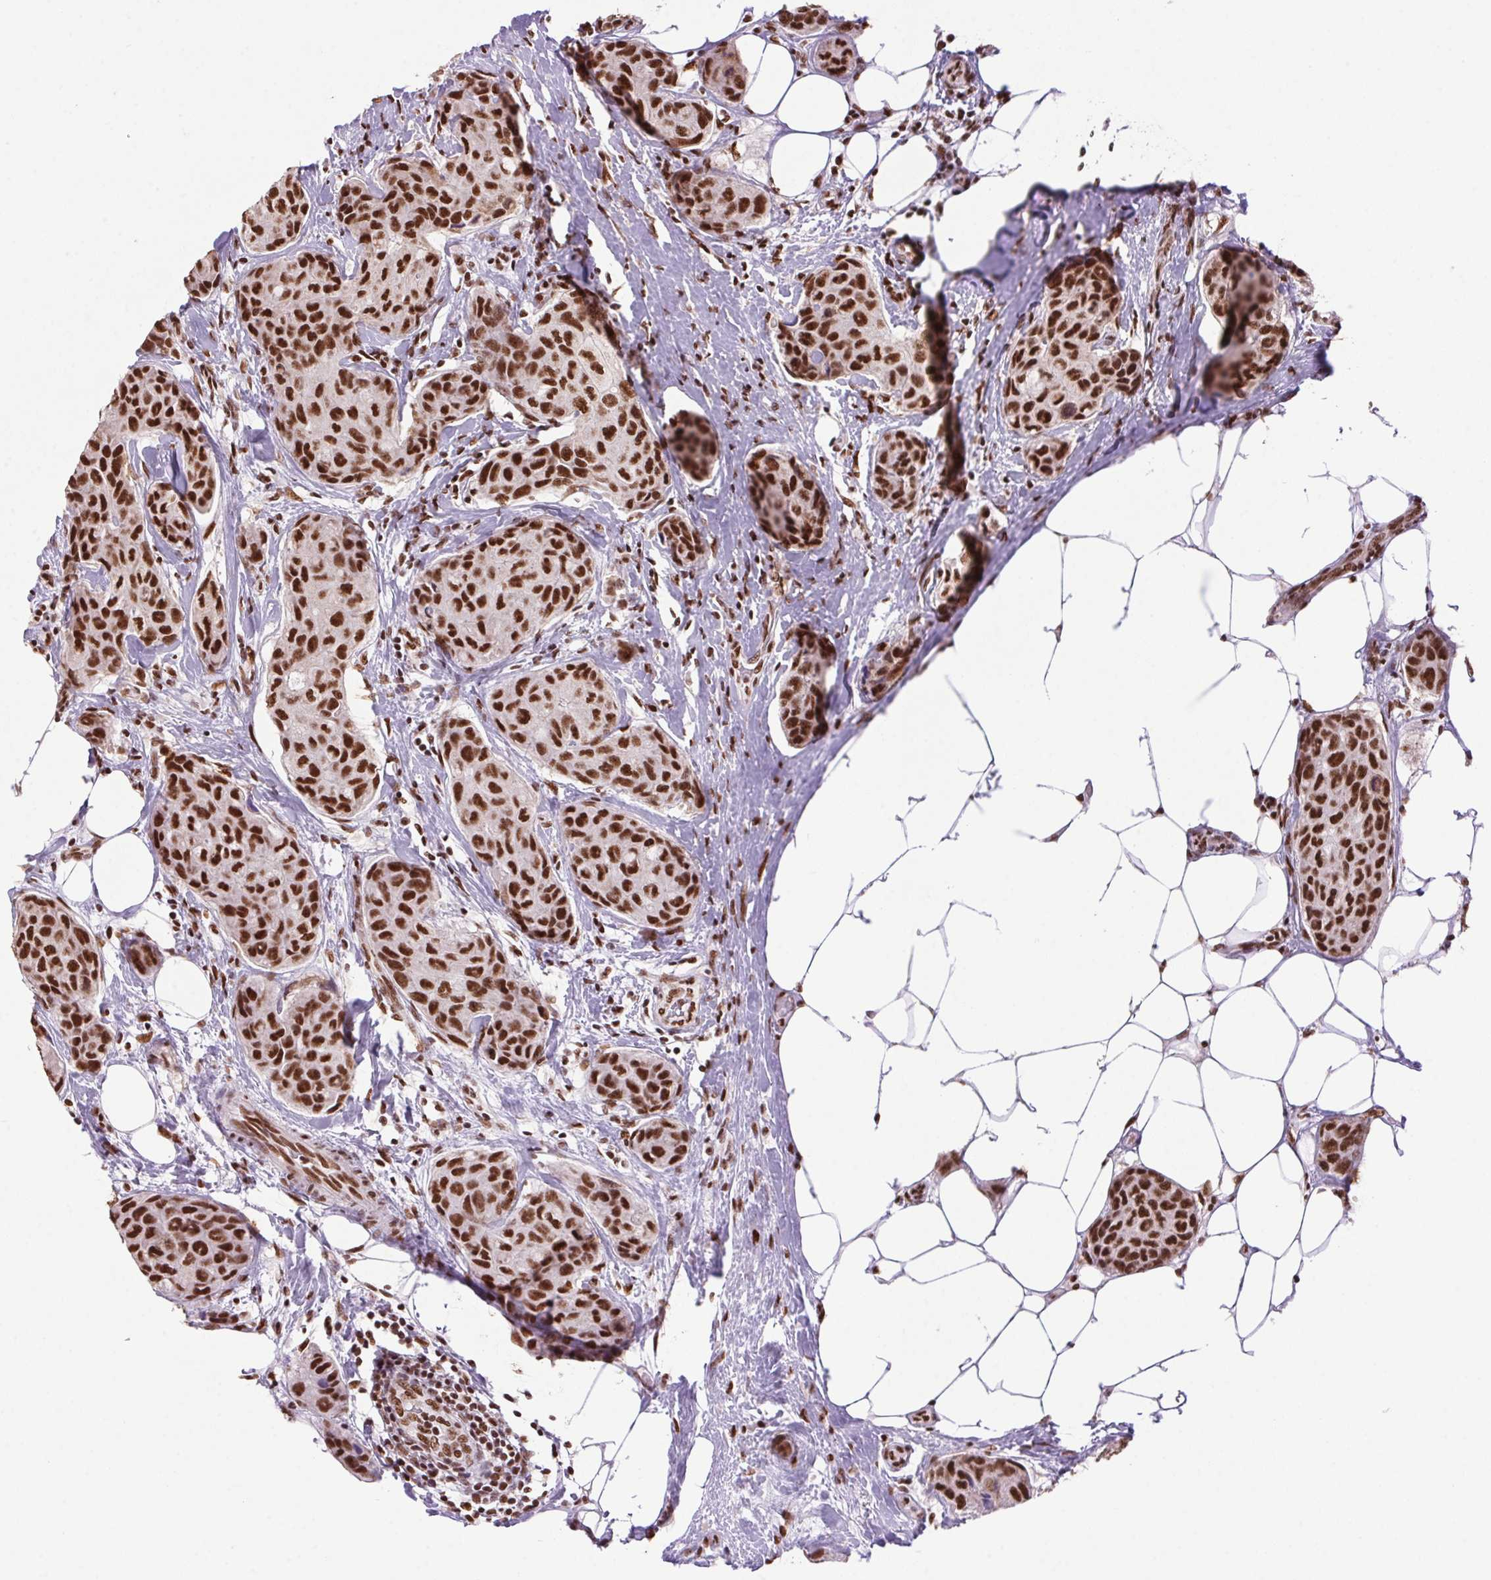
{"staining": {"intensity": "strong", "quantity": ">75%", "location": "nuclear"}, "tissue": "breast cancer", "cell_type": "Tumor cells", "image_type": "cancer", "snomed": [{"axis": "morphology", "description": "Duct carcinoma"}, {"axis": "topography", "description": "Breast"}], "caption": "Breast cancer (intraductal carcinoma) was stained to show a protein in brown. There is high levels of strong nuclear staining in about >75% of tumor cells.", "gene": "ZNF207", "patient": {"sex": "female", "age": 80}}